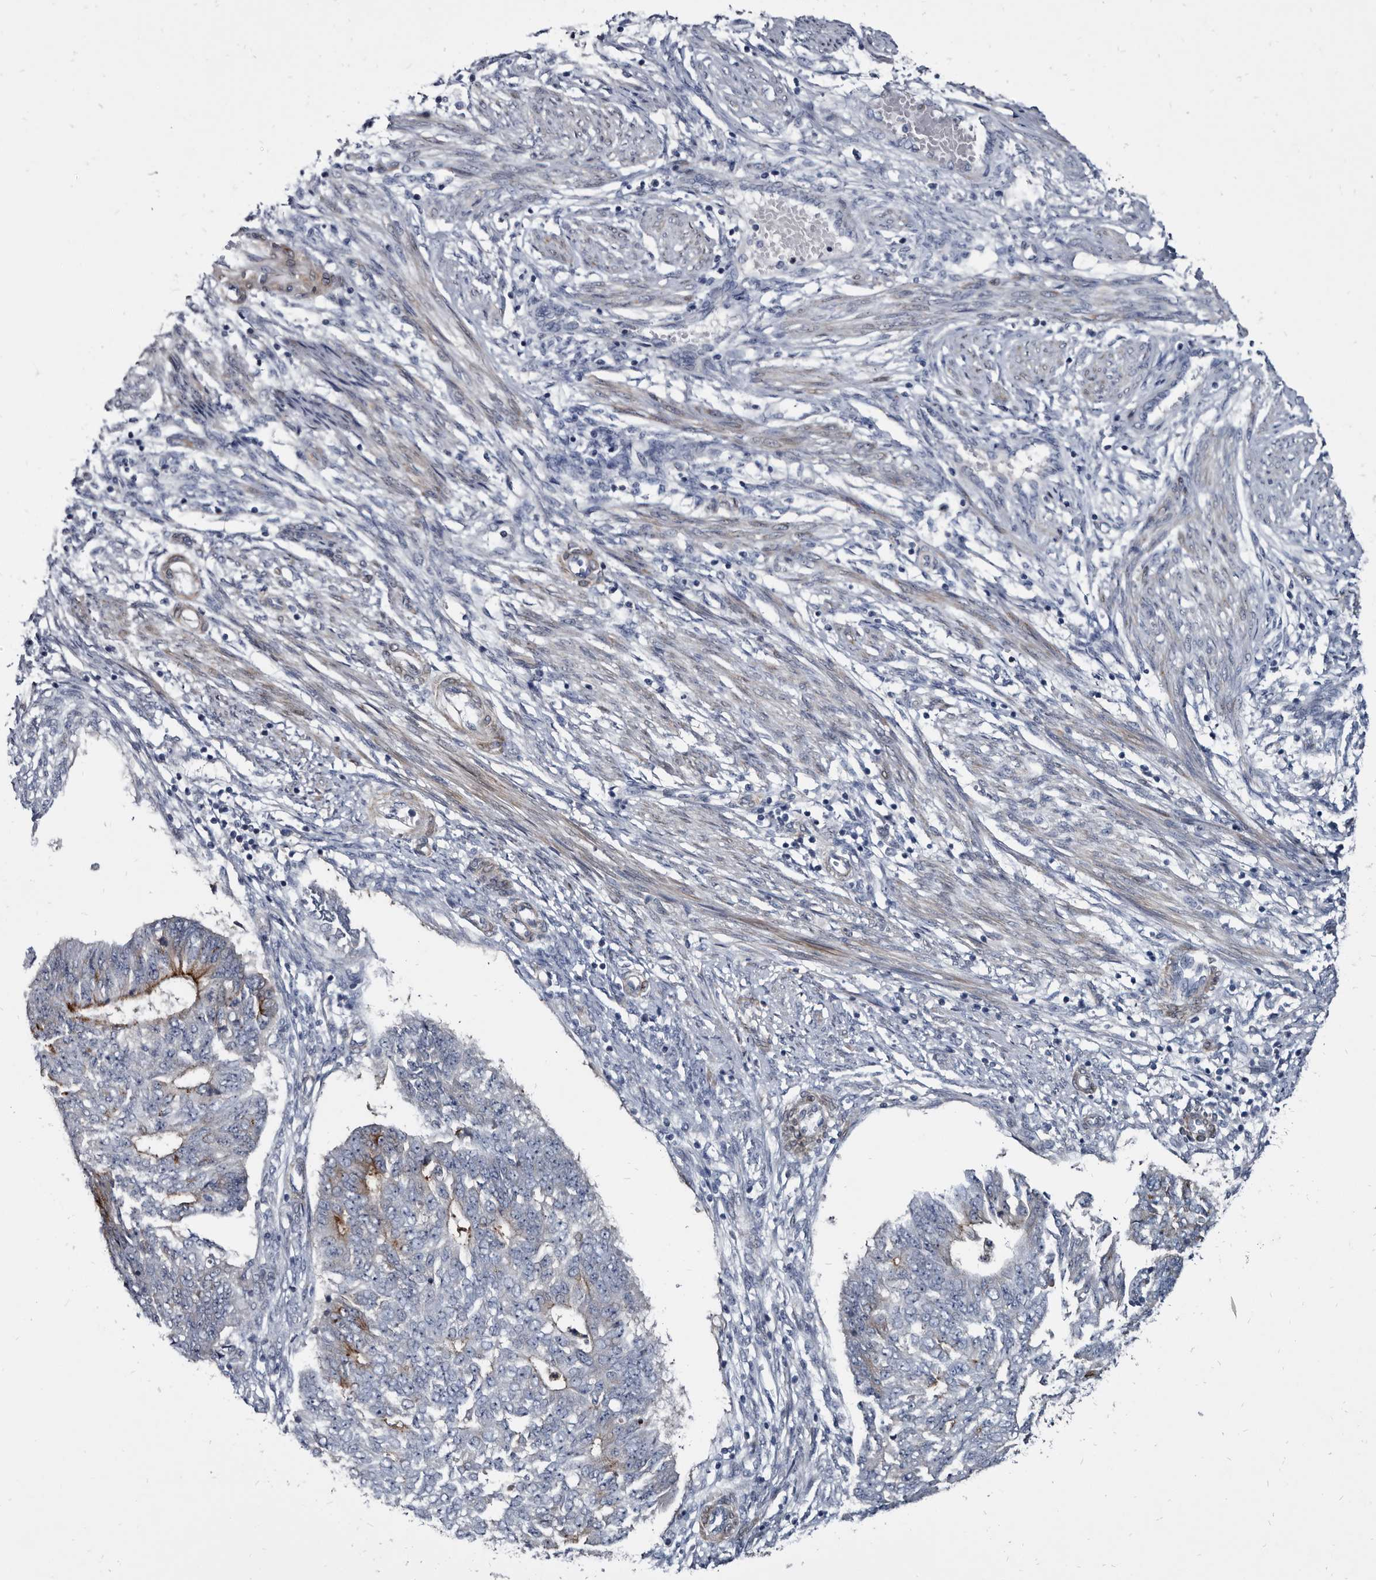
{"staining": {"intensity": "moderate", "quantity": "25%-75%", "location": "cytoplasmic/membranous"}, "tissue": "endometrial cancer", "cell_type": "Tumor cells", "image_type": "cancer", "snomed": [{"axis": "morphology", "description": "Adenocarcinoma, NOS"}, {"axis": "topography", "description": "Endometrium"}], "caption": "Adenocarcinoma (endometrial) stained for a protein (brown) exhibits moderate cytoplasmic/membranous positive positivity in about 25%-75% of tumor cells.", "gene": "PRSS8", "patient": {"sex": "female", "age": 32}}